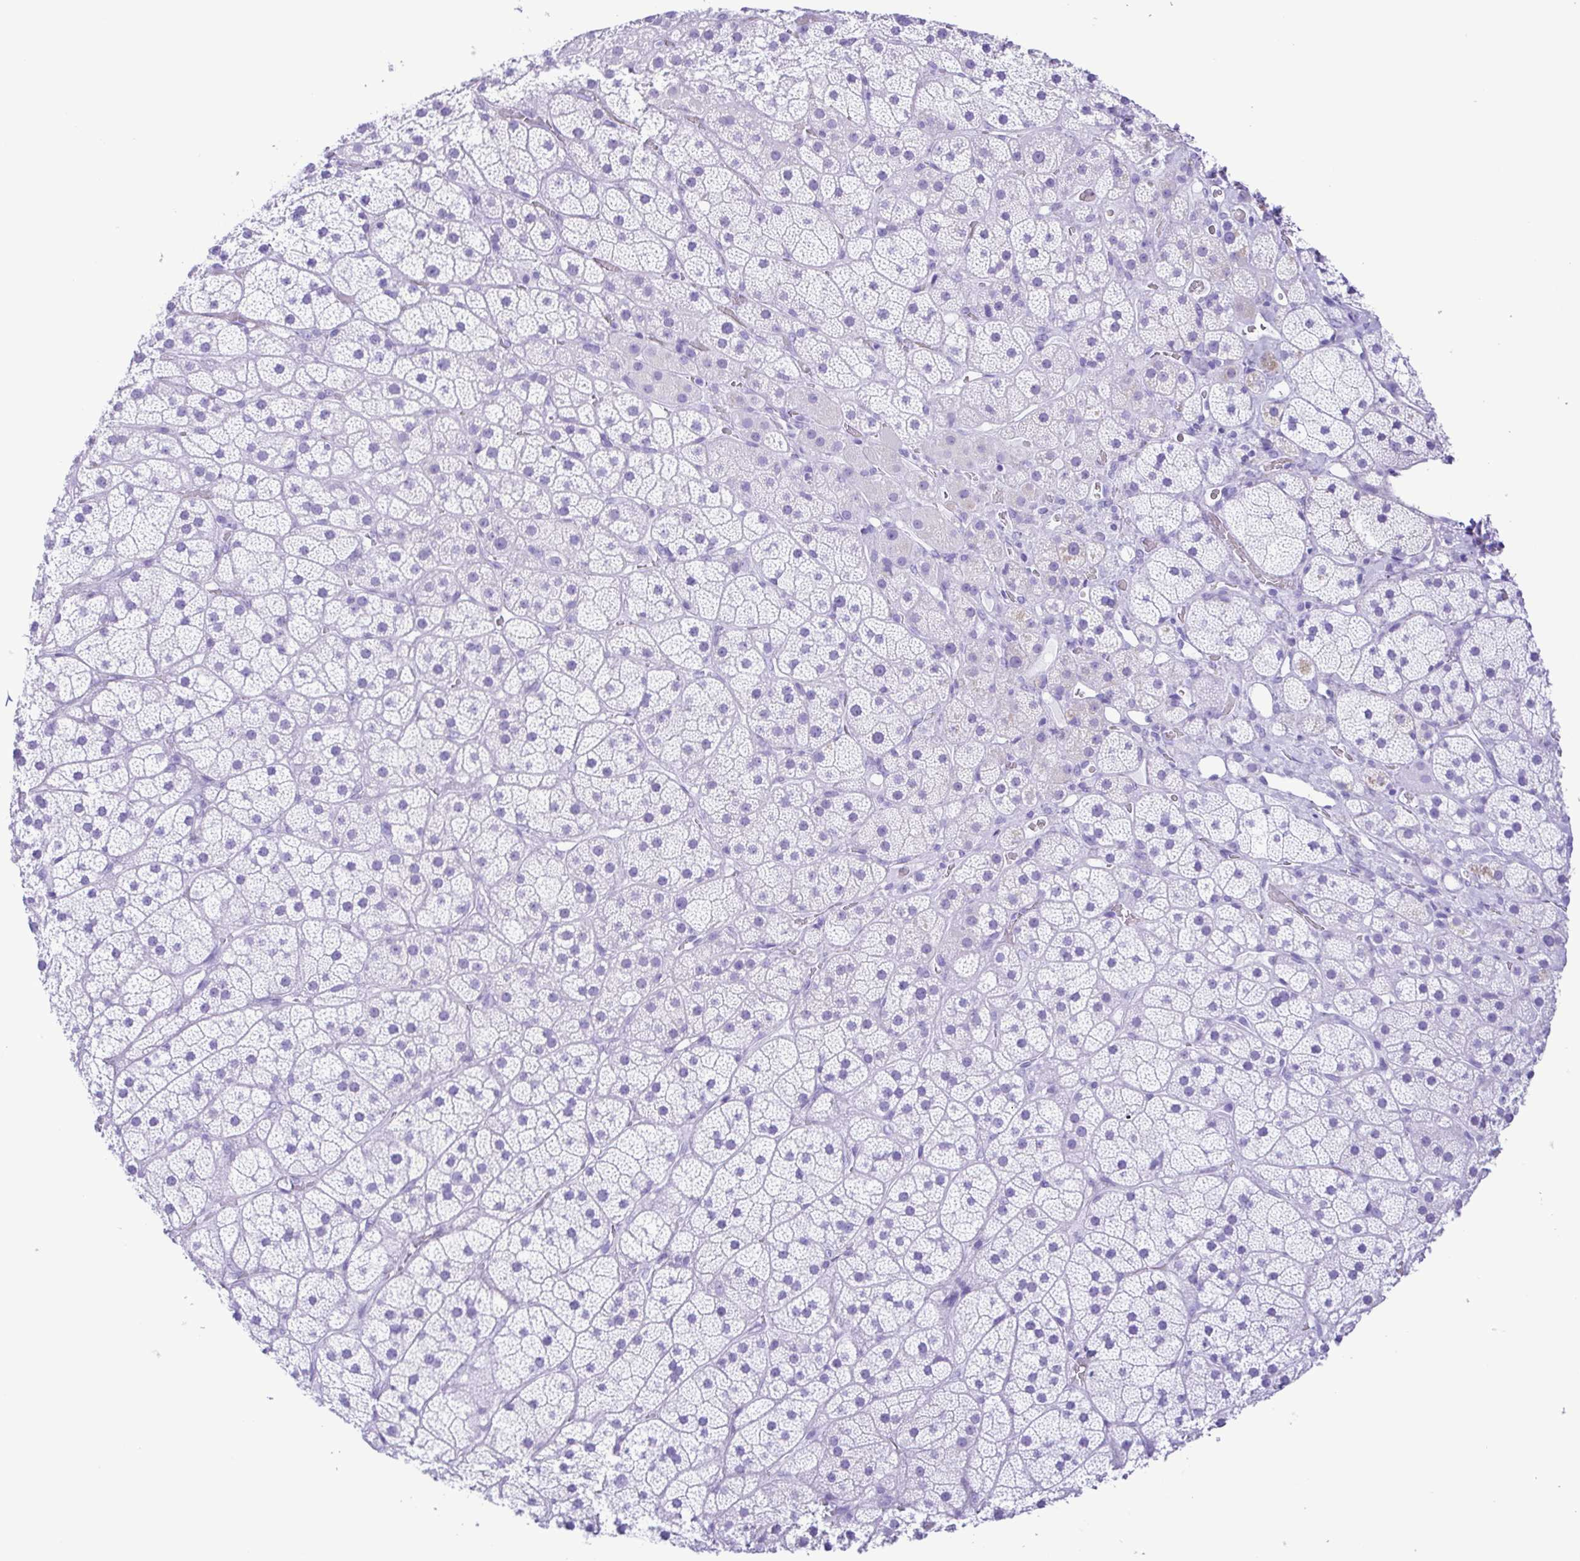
{"staining": {"intensity": "negative", "quantity": "none", "location": "none"}, "tissue": "adrenal gland", "cell_type": "Glandular cells", "image_type": "normal", "snomed": [{"axis": "morphology", "description": "Normal tissue, NOS"}, {"axis": "topography", "description": "Adrenal gland"}], "caption": "DAB (3,3'-diaminobenzidine) immunohistochemical staining of benign adrenal gland shows no significant expression in glandular cells.", "gene": "ERP27", "patient": {"sex": "male", "age": 57}}